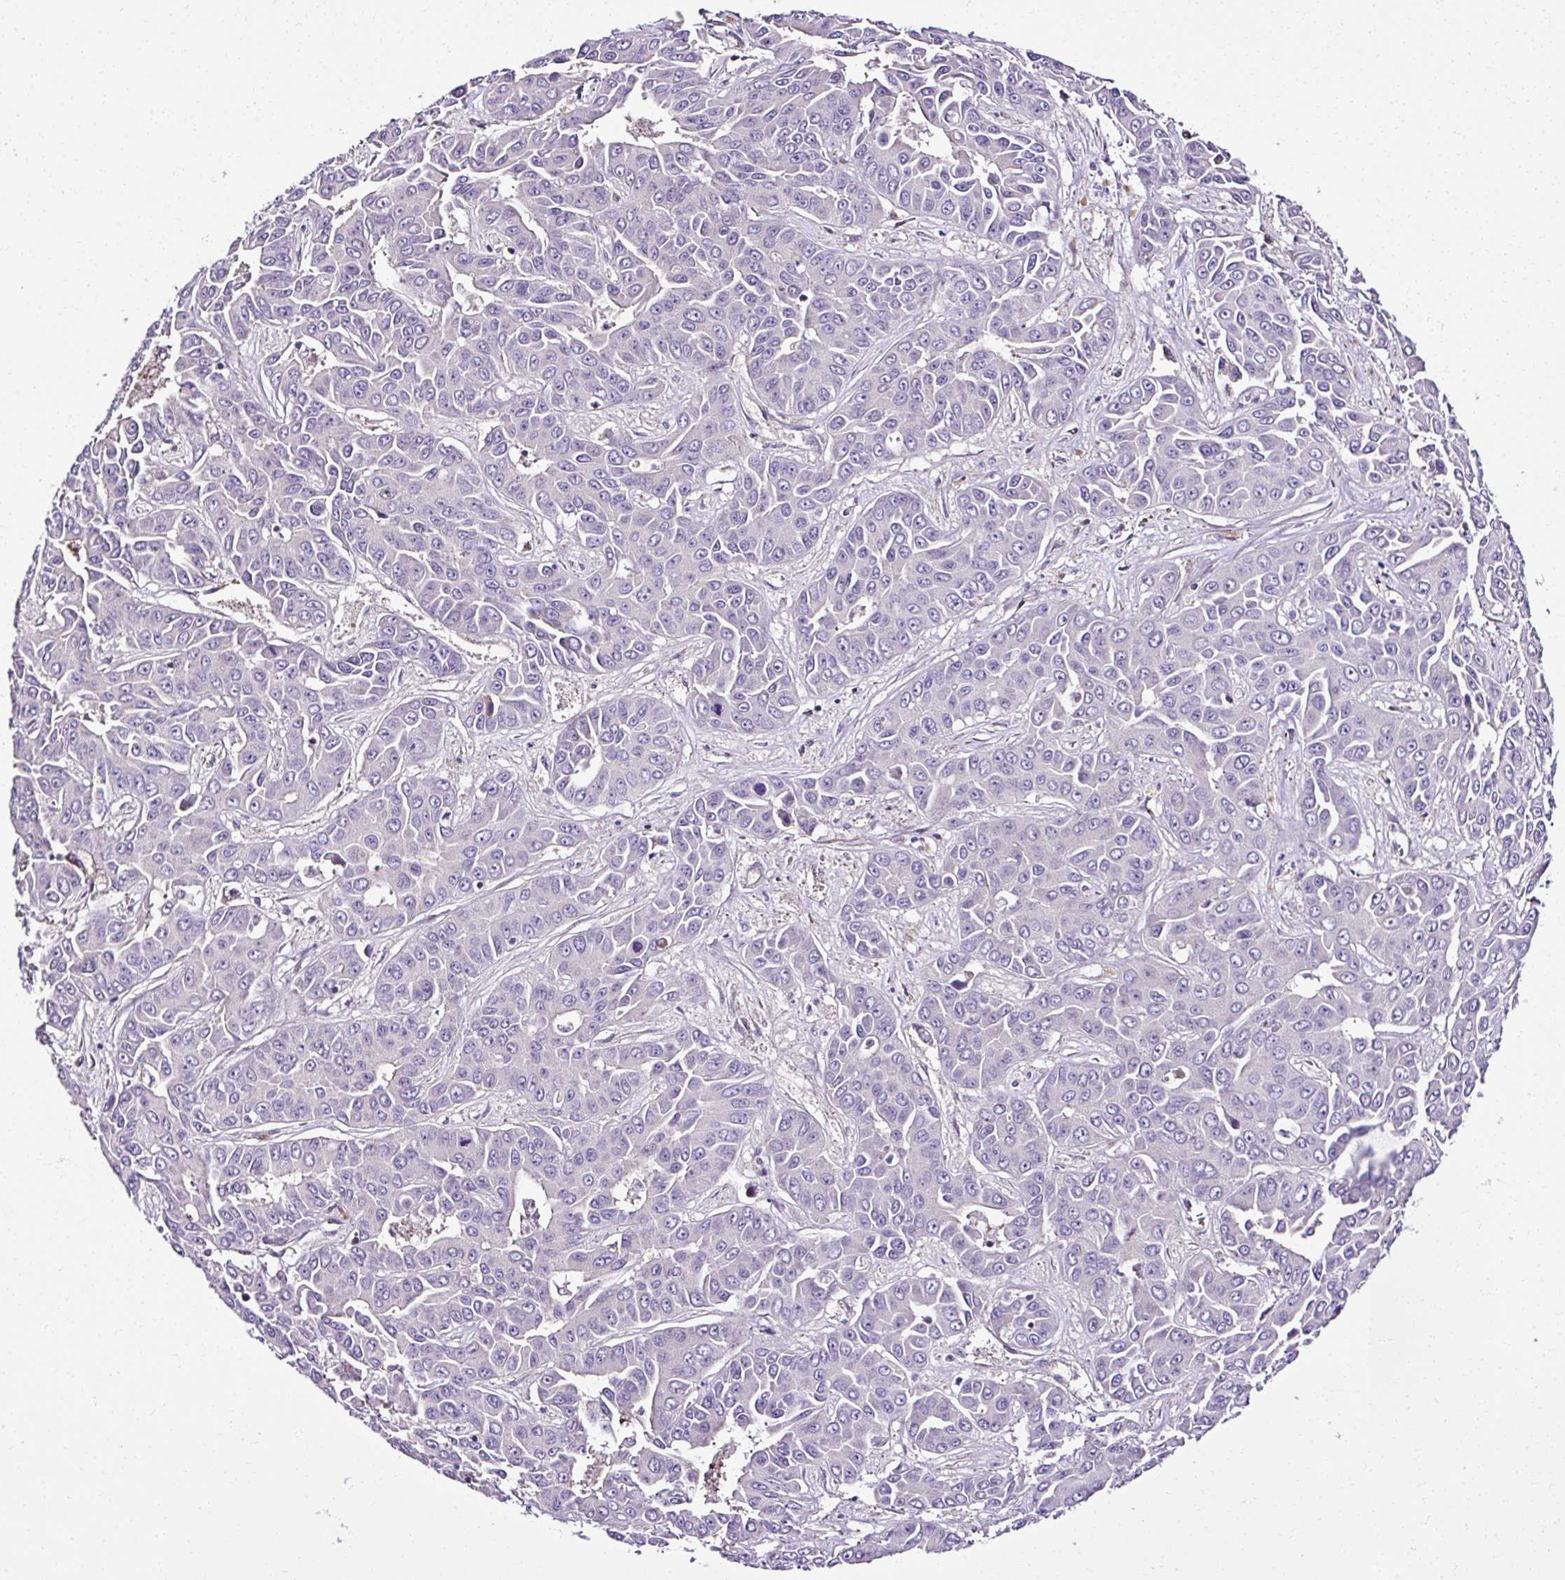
{"staining": {"intensity": "negative", "quantity": "none", "location": "none"}, "tissue": "liver cancer", "cell_type": "Tumor cells", "image_type": "cancer", "snomed": [{"axis": "morphology", "description": "Cholangiocarcinoma"}, {"axis": "topography", "description": "Liver"}], "caption": "Tumor cells show no significant staining in cholangiocarcinoma (liver).", "gene": "CCDC85C", "patient": {"sex": "female", "age": 52}}